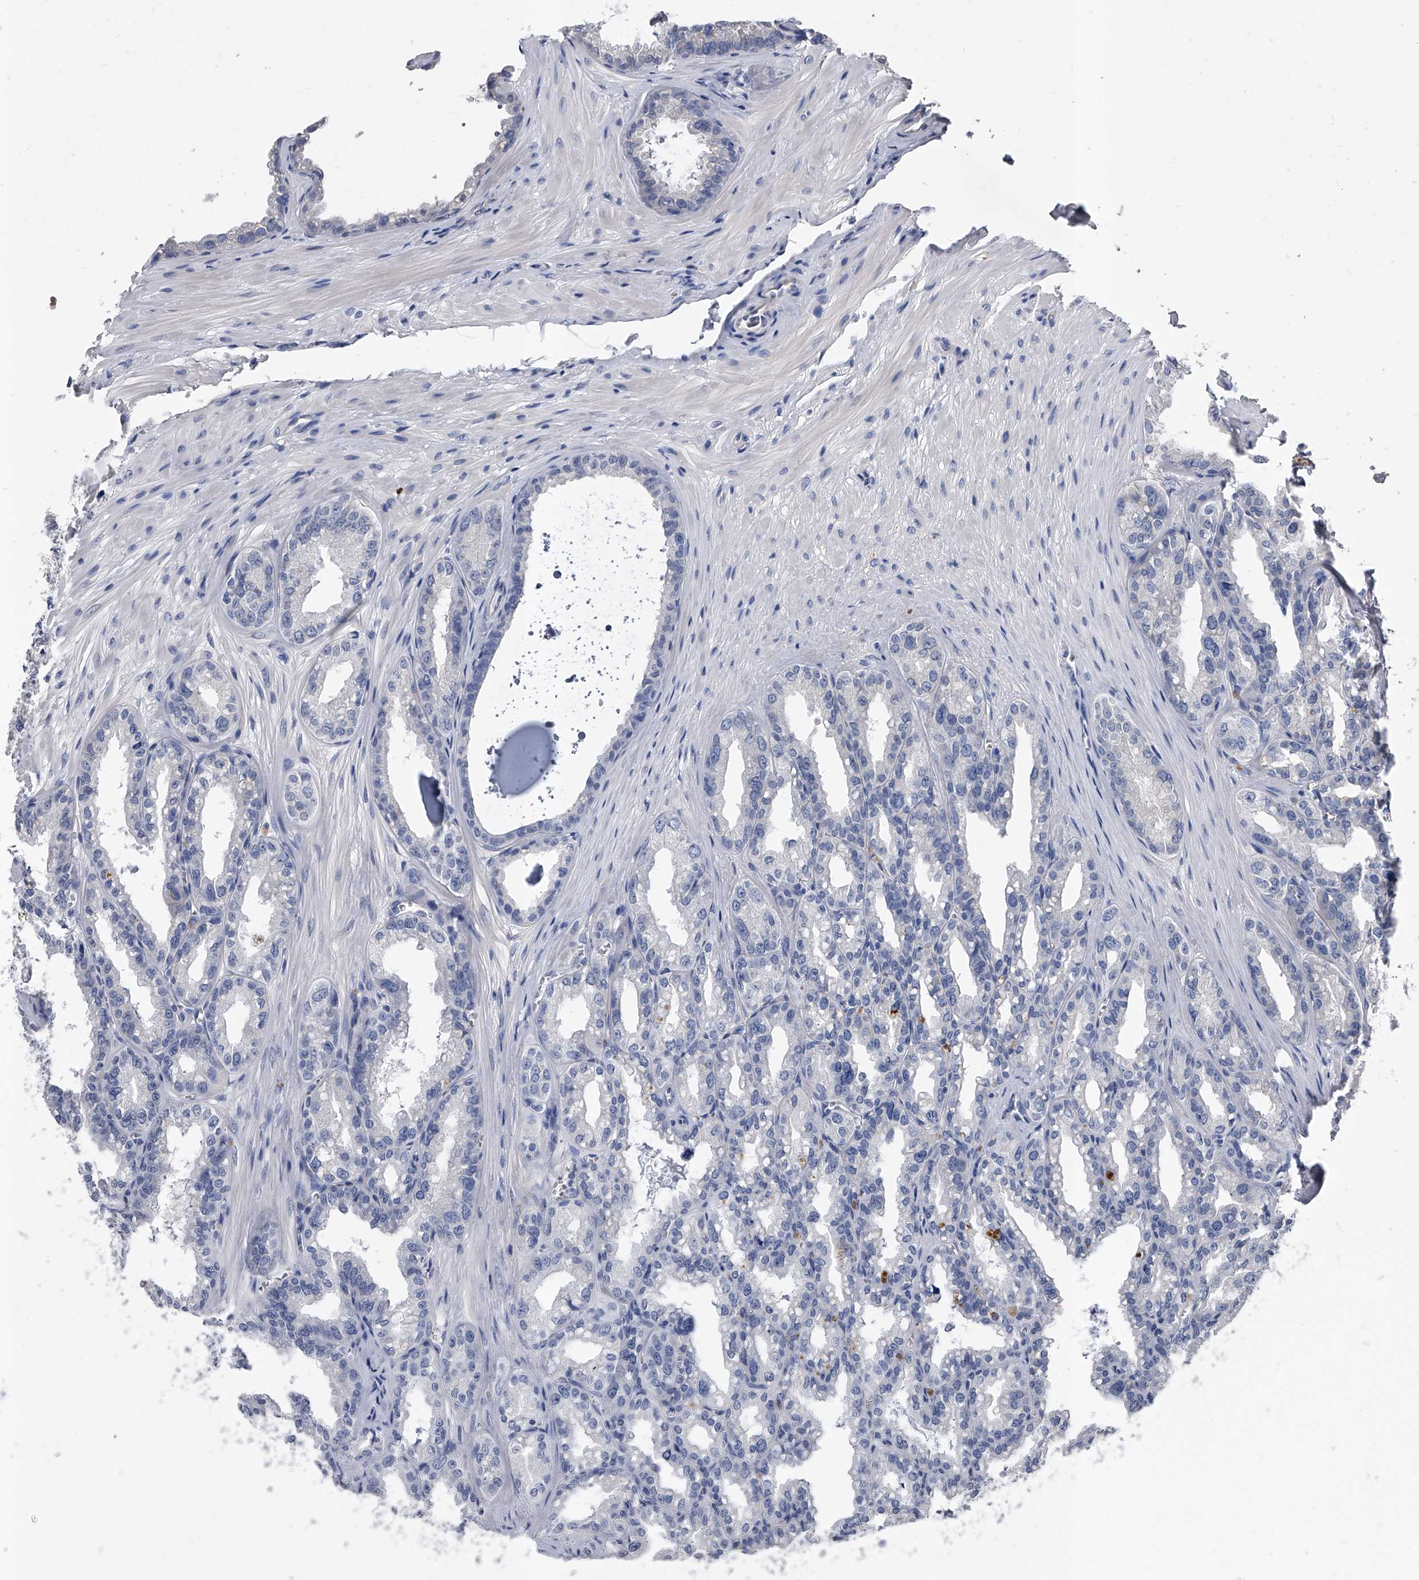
{"staining": {"intensity": "negative", "quantity": "none", "location": "none"}, "tissue": "seminal vesicle", "cell_type": "Glandular cells", "image_type": "normal", "snomed": [{"axis": "morphology", "description": "Normal tissue, NOS"}, {"axis": "topography", "description": "Prostate"}, {"axis": "topography", "description": "Seminal veicle"}], "caption": "High power microscopy photomicrograph of an IHC micrograph of benign seminal vesicle, revealing no significant staining in glandular cells.", "gene": "EFCAB7", "patient": {"sex": "male", "age": 51}}